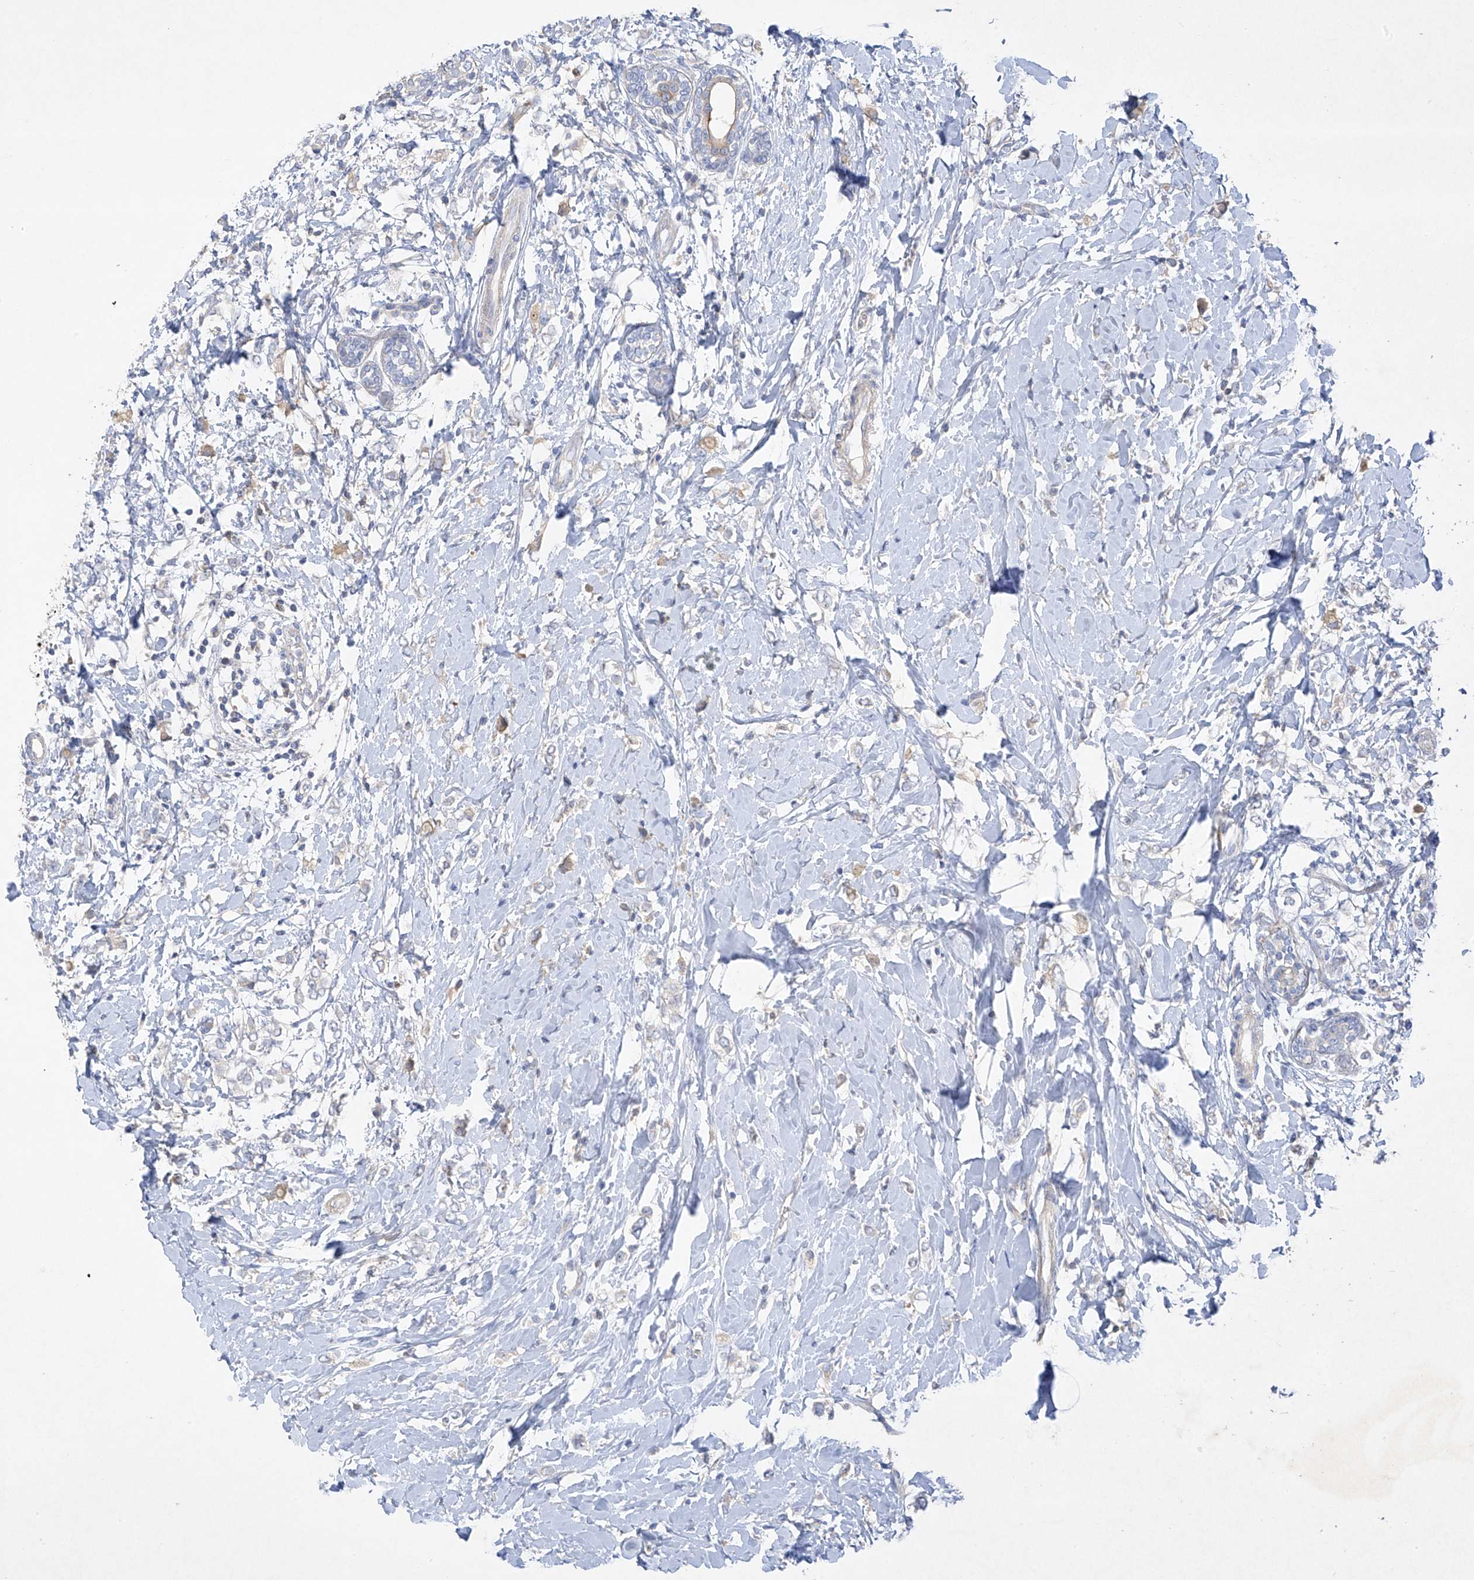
{"staining": {"intensity": "negative", "quantity": "none", "location": "none"}, "tissue": "breast cancer", "cell_type": "Tumor cells", "image_type": "cancer", "snomed": [{"axis": "morphology", "description": "Normal tissue, NOS"}, {"axis": "morphology", "description": "Lobular carcinoma"}, {"axis": "topography", "description": "Breast"}], "caption": "Immunohistochemical staining of lobular carcinoma (breast) displays no significant expression in tumor cells.", "gene": "PRSS12", "patient": {"sex": "female", "age": 47}}